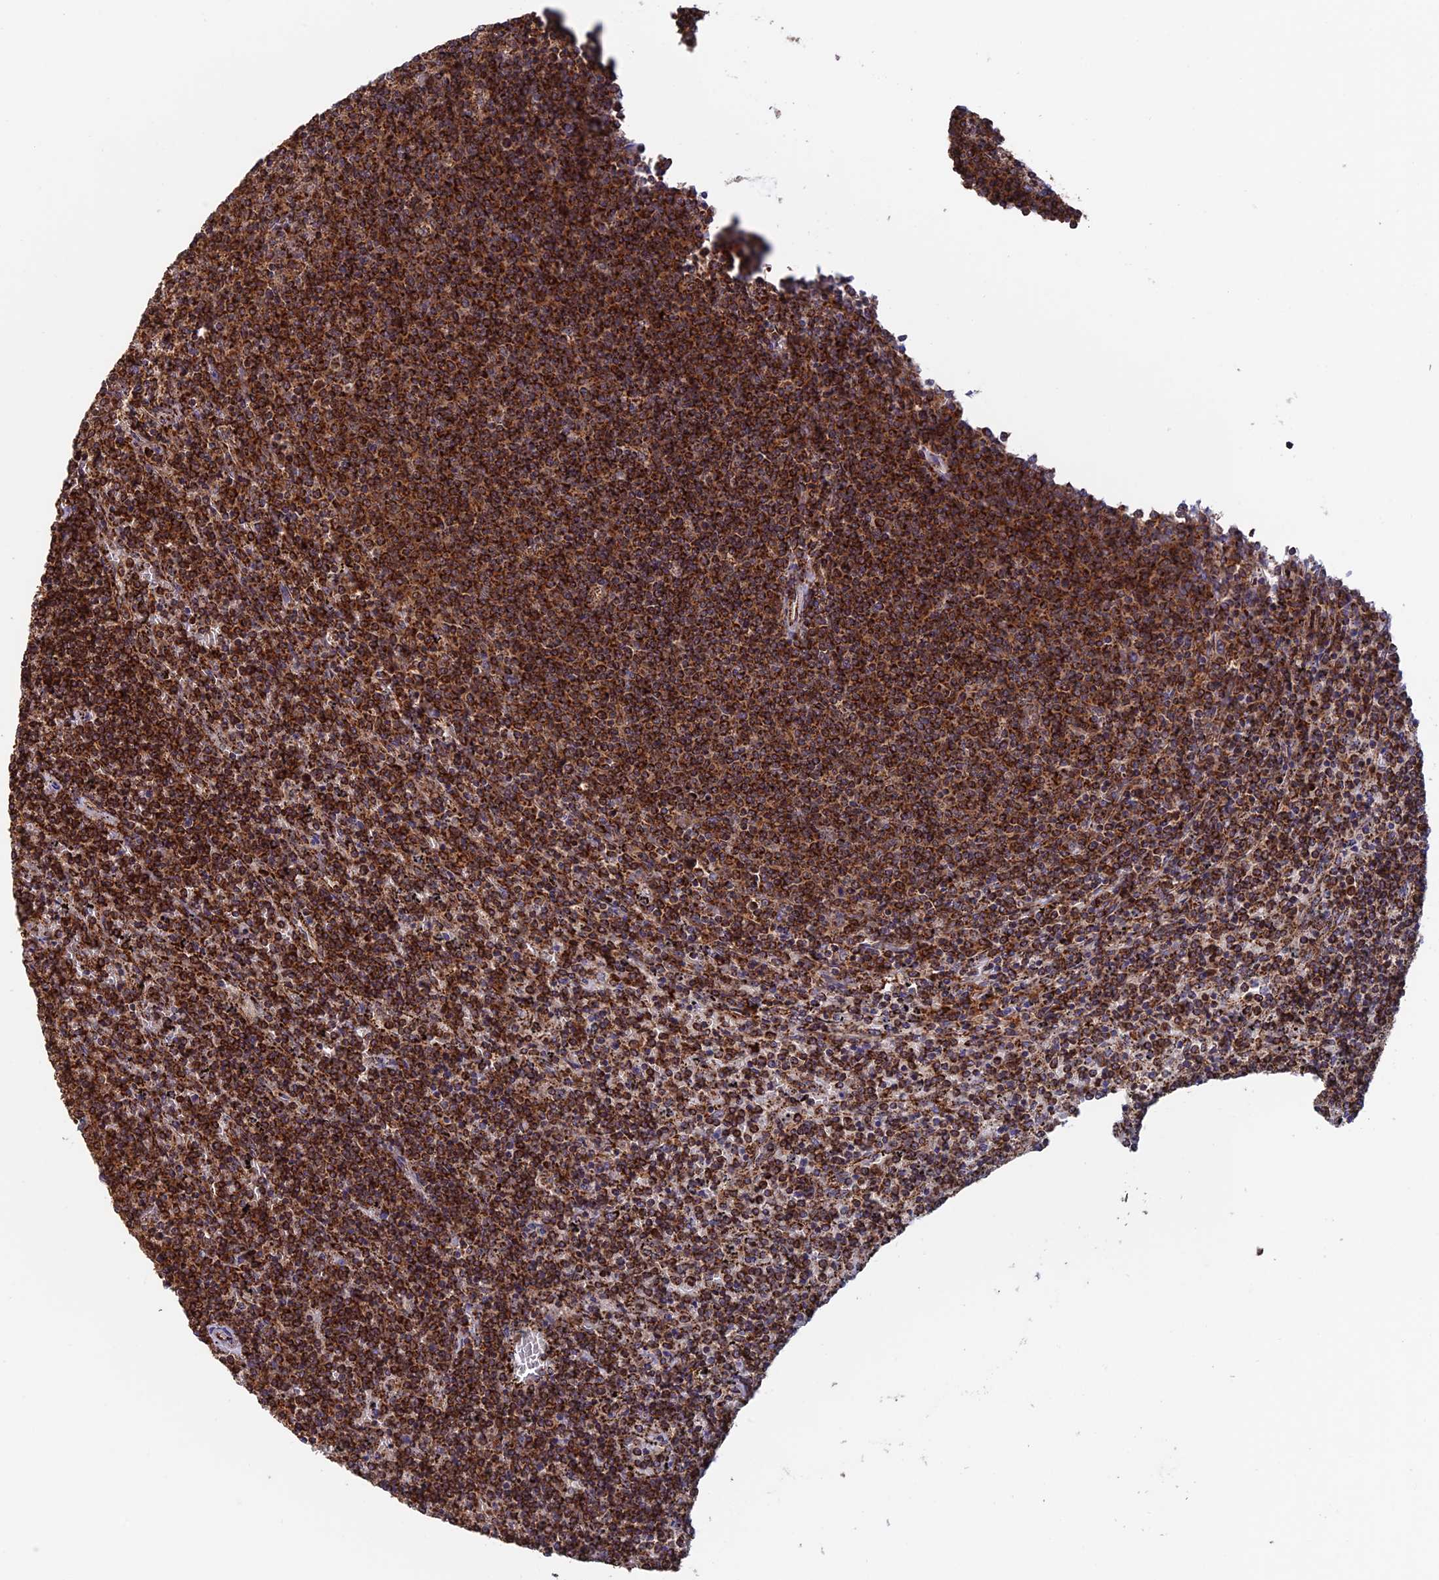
{"staining": {"intensity": "strong", "quantity": ">75%", "location": "cytoplasmic/membranous"}, "tissue": "lymphoma", "cell_type": "Tumor cells", "image_type": "cancer", "snomed": [{"axis": "morphology", "description": "Malignant lymphoma, non-Hodgkin's type, Low grade"}, {"axis": "topography", "description": "Spleen"}], "caption": "Immunohistochemistry (DAB (3,3'-diaminobenzidine)) staining of human malignant lymphoma, non-Hodgkin's type (low-grade) displays strong cytoplasmic/membranous protein staining in about >75% of tumor cells. (DAB = brown stain, brightfield microscopy at high magnification).", "gene": "DTYMK", "patient": {"sex": "female", "age": 50}}